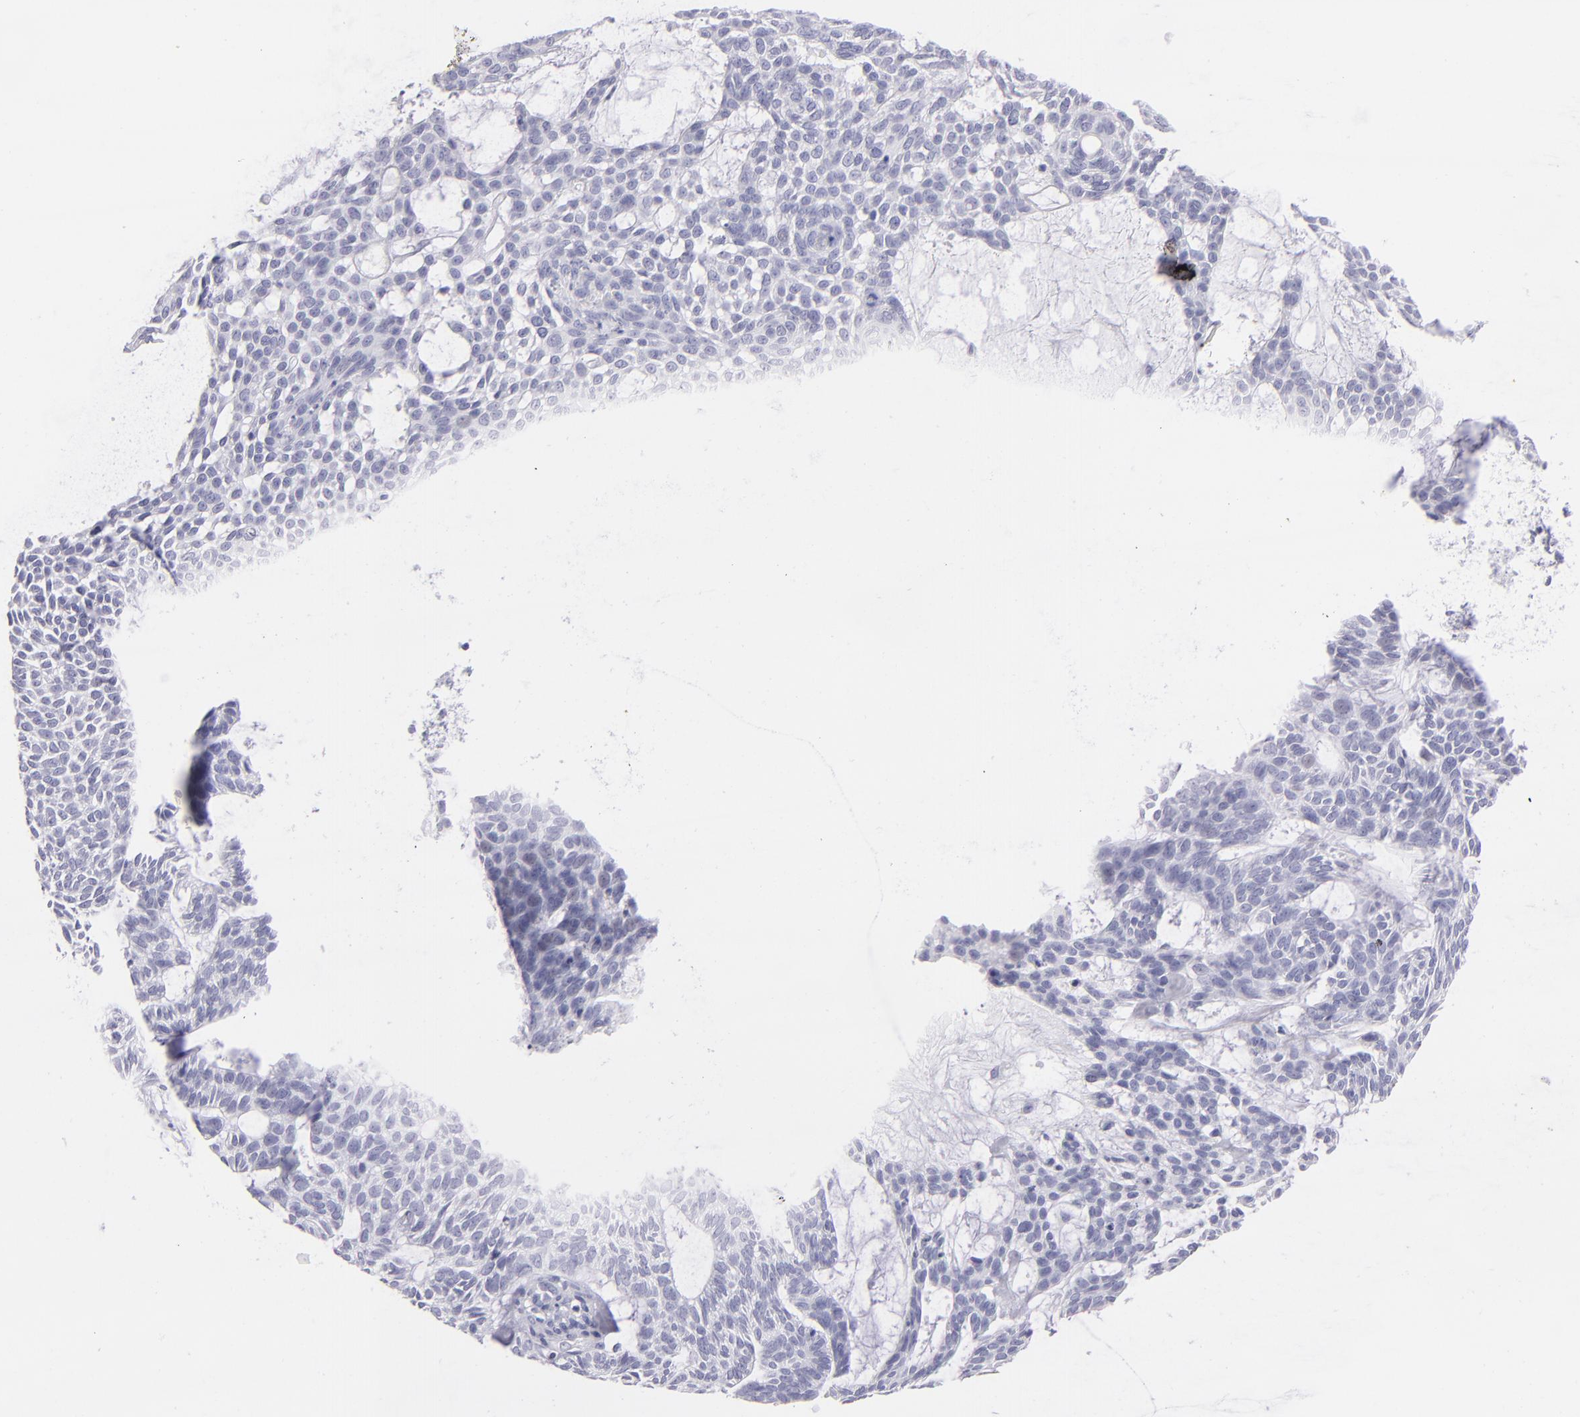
{"staining": {"intensity": "negative", "quantity": "none", "location": "none"}, "tissue": "skin cancer", "cell_type": "Tumor cells", "image_type": "cancer", "snomed": [{"axis": "morphology", "description": "Basal cell carcinoma"}, {"axis": "topography", "description": "Skin"}], "caption": "This is an IHC photomicrograph of human skin basal cell carcinoma. There is no positivity in tumor cells.", "gene": "PRPH", "patient": {"sex": "male", "age": 75}}